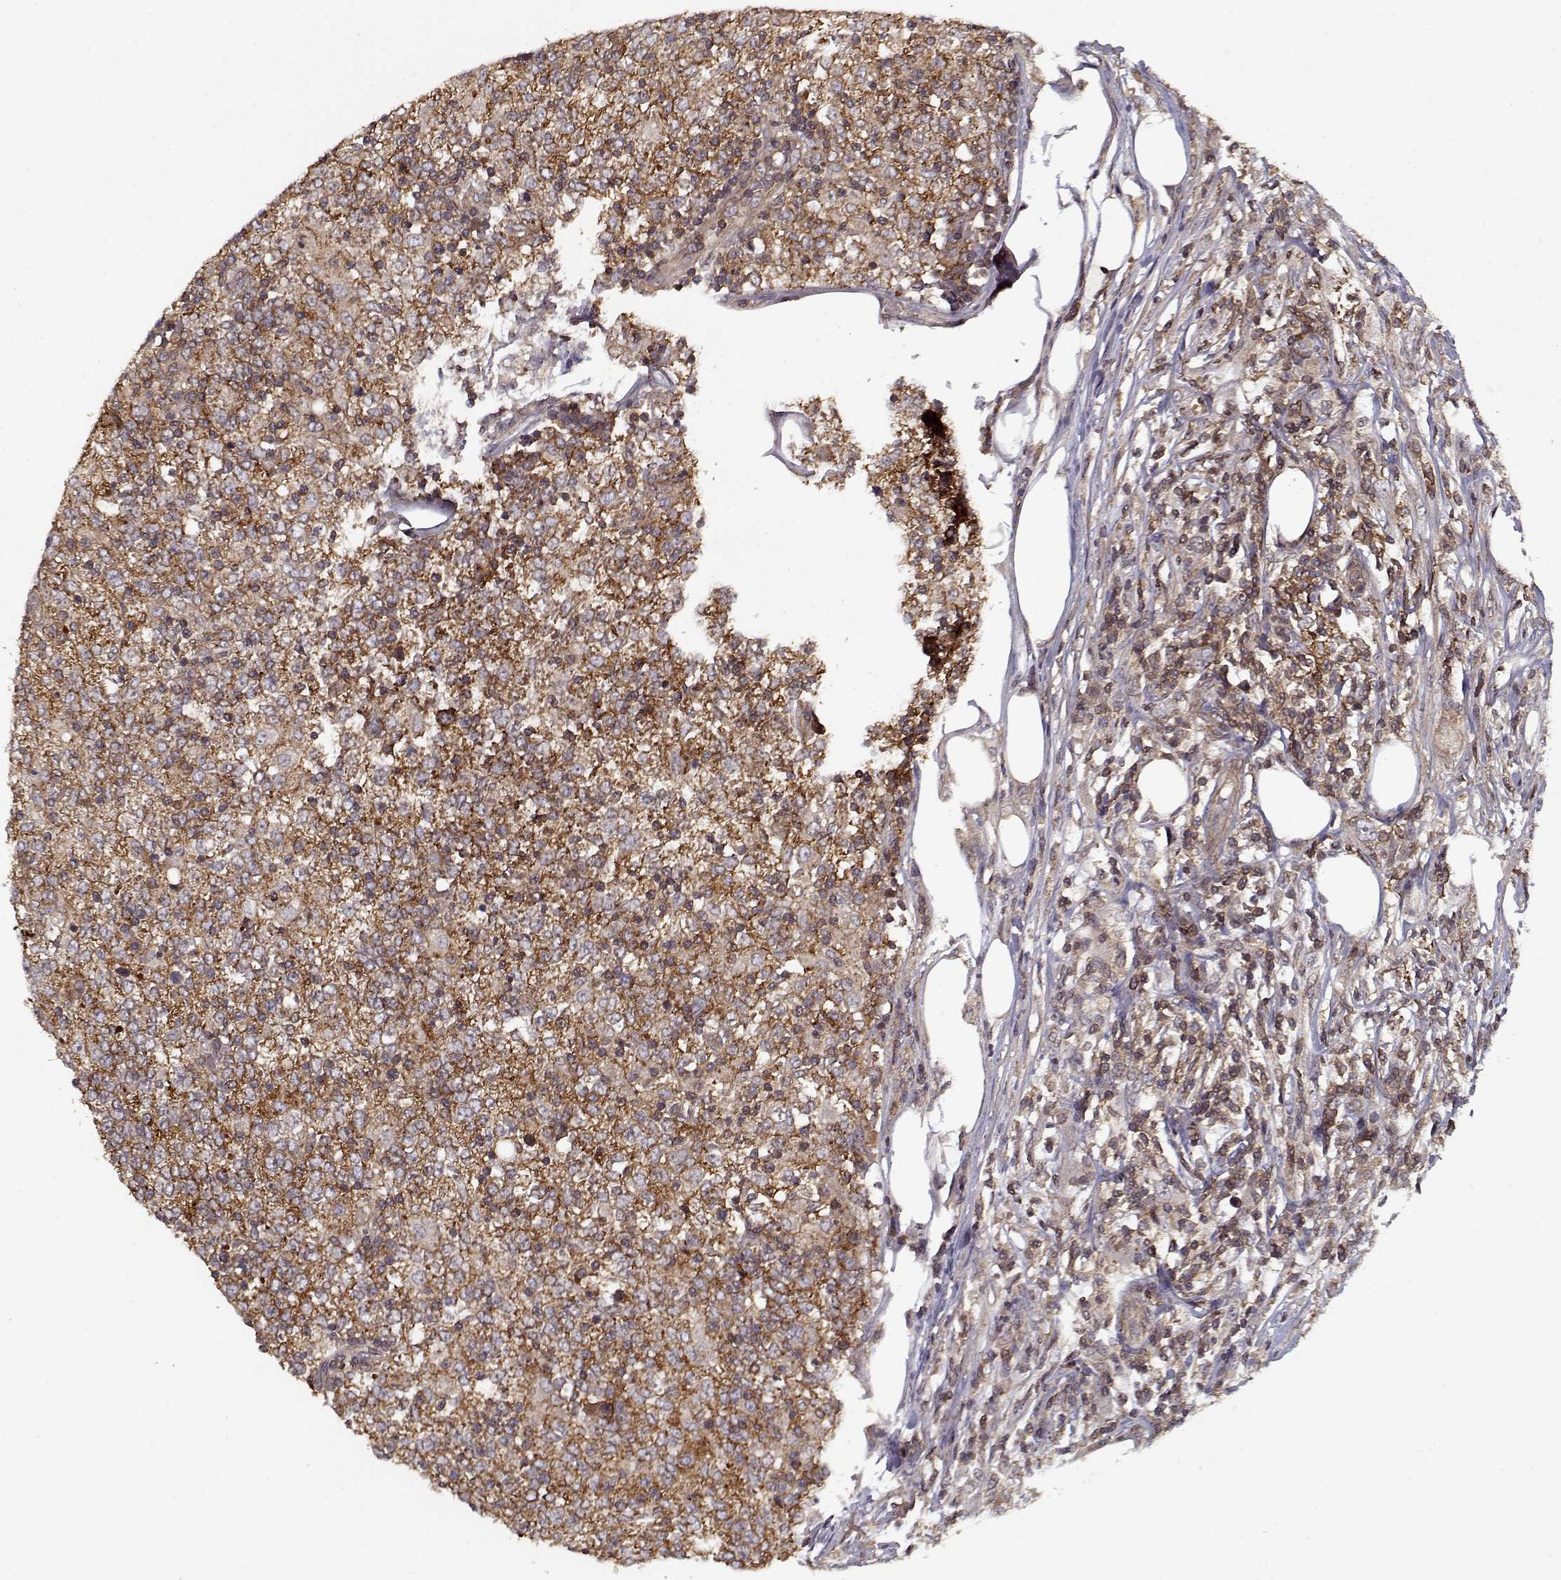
{"staining": {"intensity": "strong", "quantity": ">75%", "location": "cytoplasmic/membranous"}, "tissue": "lymphoma", "cell_type": "Tumor cells", "image_type": "cancer", "snomed": [{"axis": "morphology", "description": "Malignant lymphoma, non-Hodgkin's type, High grade"}, {"axis": "topography", "description": "Lymph node"}], "caption": "IHC image of human high-grade malignant lymphoma, non-Hodgkin's type stained for a protein (brown), which displays high levels of strong cytoplasmic/membranous expression in about >75% of tumor cells.", "gene": "PPP1R12A", "patient": {"sex": "female", "age": 84}}